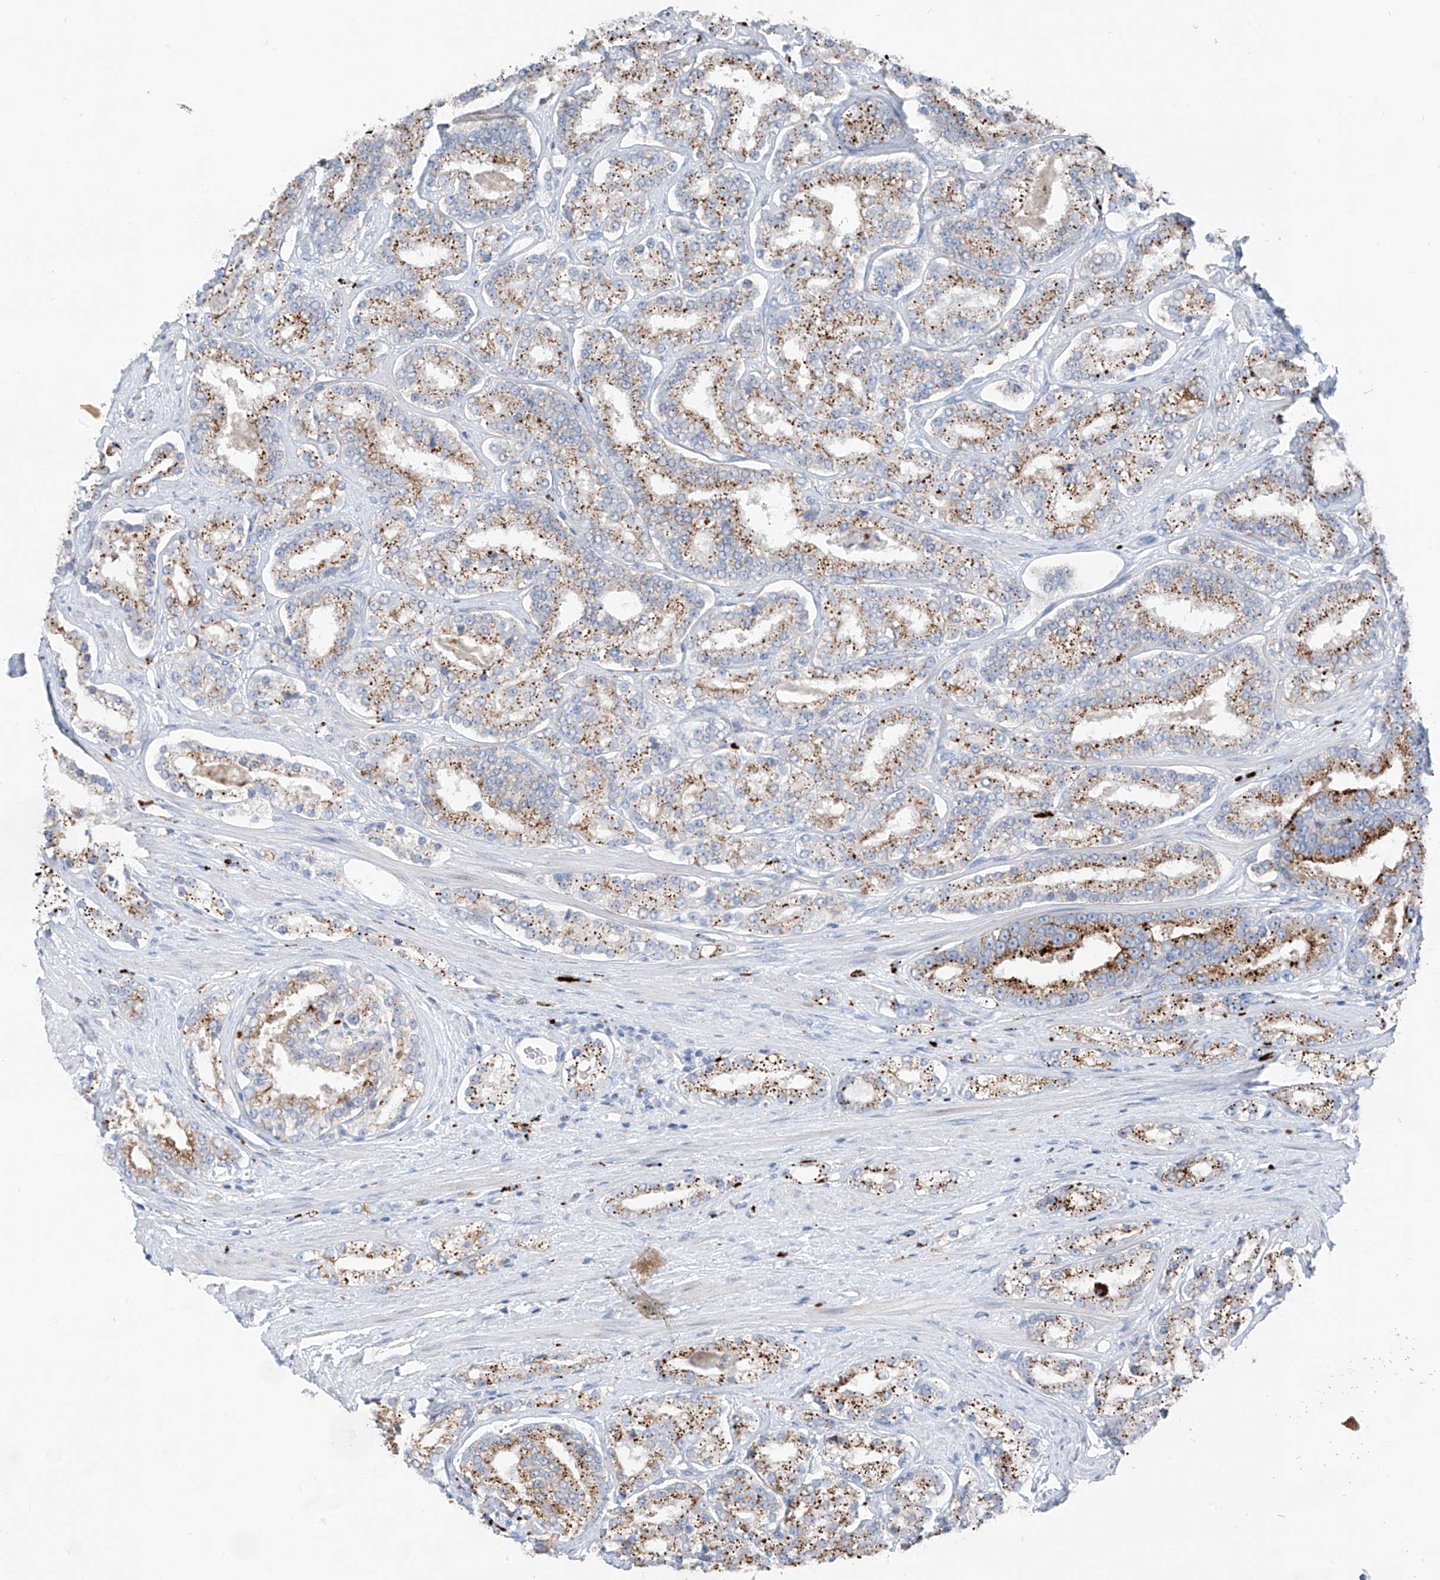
{"staining": {"intensity": "moderate", "quantity": ">75%", "location": "cytoplasmic/membranous"}, "tissue": "prostate cancer", "cell_type": "Tumor cells", "image_type": "cancer", "snomed": [{"axis": "morphology", "description": "Normal tissue, NOS"}, {"axis": "morphology", "description": "Adenocarcinoma, High grade"}, {"axis": "topography", "description": "Prostate"}], "caption": "This image exhibits immunohistochemistry staining of prostate cancer, with medium moderate cytoplasmic/membranous expression in approximately >75% of tumor cells.", "gene": "GPR137C", "patient": {"sex": "male", "age": 83}}